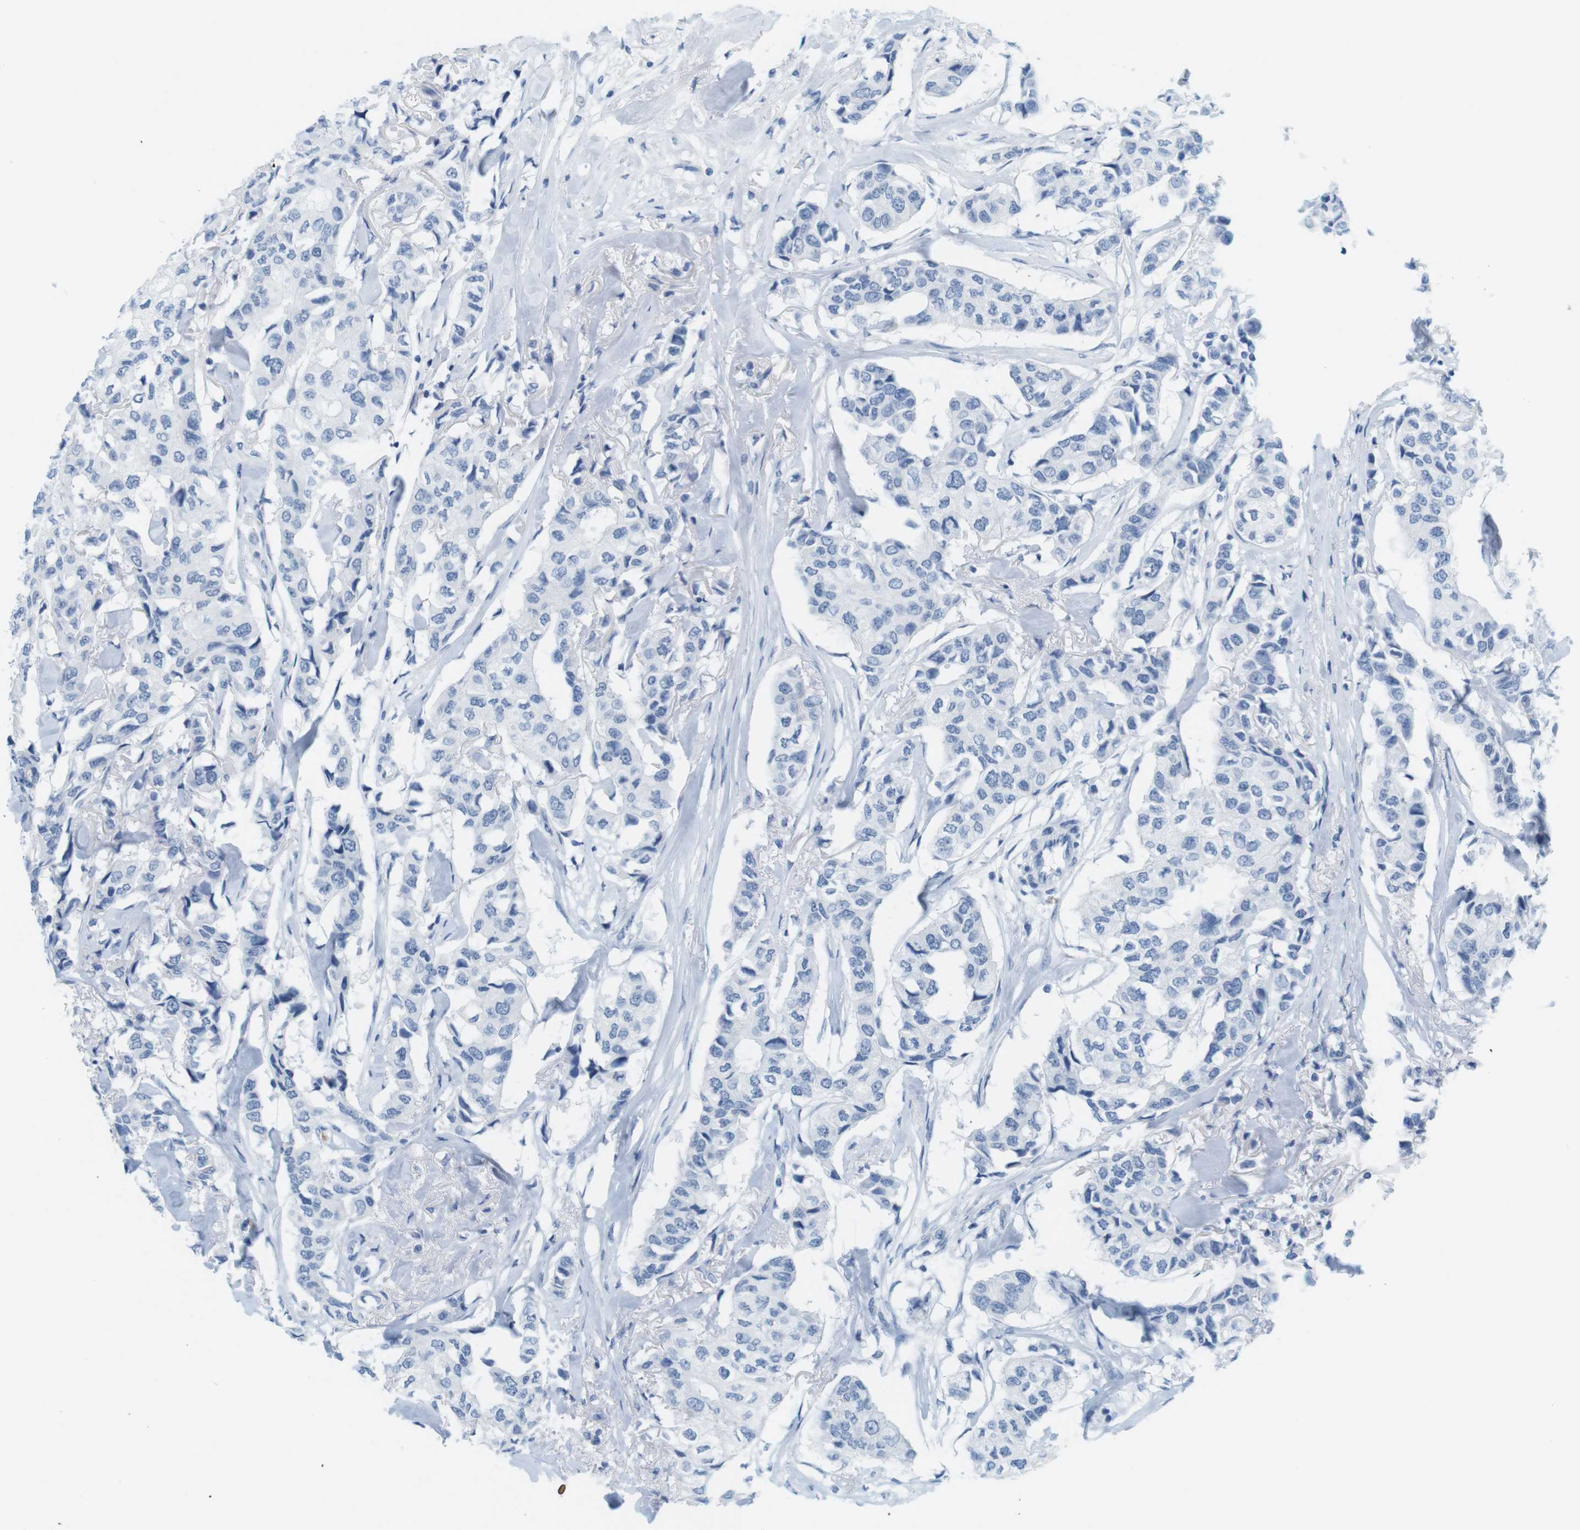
{"staining": {"intensity": "negative", "quantity": "none", "location": "none"}, "tissue": "breast cancer", "cell_type": "Tumor cells", "image_type": "cancer", "snomed": [{"axis": "morphology", "description": "Duct carcinoma"}, {"axis": "topography", "description": "Breast"}], "caption": "This is an immunohistochemistry photomicrograph of breast cancer (invasive ductal carcinoma). There is no expression in tumor cells.", "gene": "TNNT2", "patient": {"sex": "female", "age": 80}}